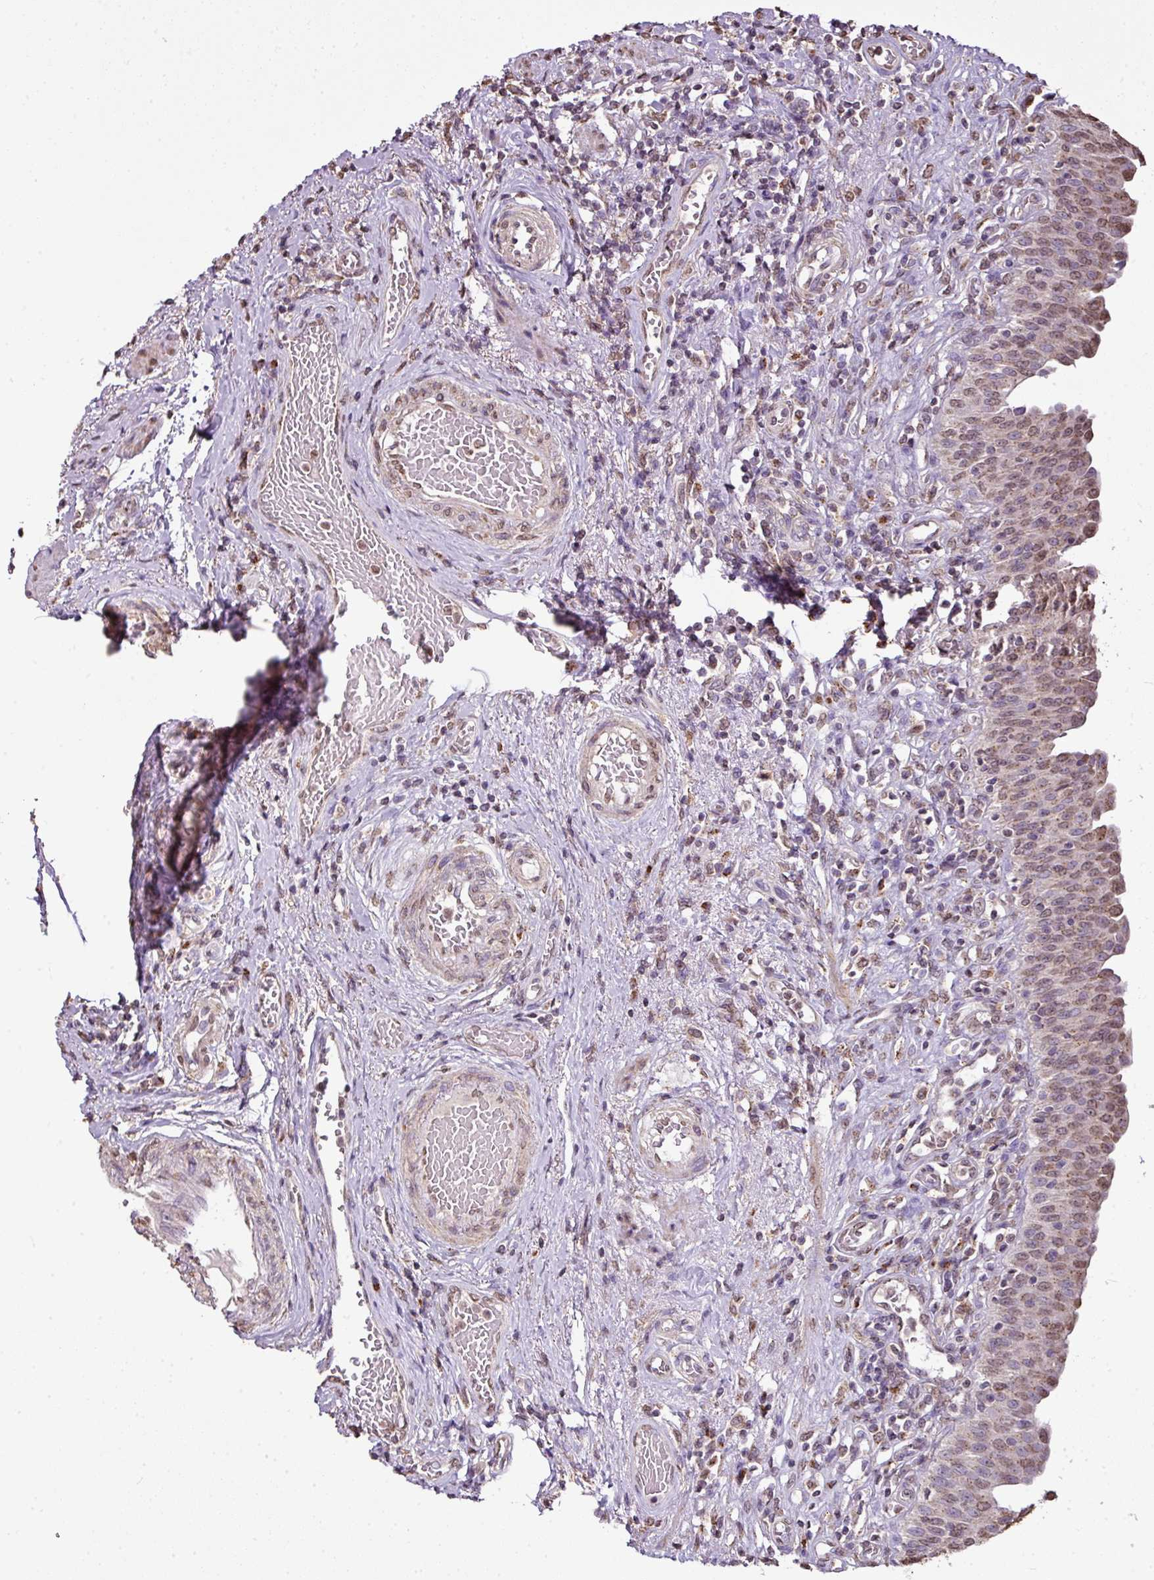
{"staining": {"intensity": "moderate", "quantity": "25%-75%", "location": "cytoplasmic/membranous,nuclear"}, "tissue": "urinary bladder", "cell_type": "Urothelial cells", "image_type": "normal", "snomed": [{"axis": "morphology", "description": "Normal tissue, NOS"}, {"axis": "topography", "description": "Urinary bladder"}], "caption": "A brown stain labels moderate cytoplasmic/membranous,nuclear positivity of a protein in urothelial cells of unremarkable urinary bladder. (Brightfield microscopy of DAB IHC at high magnification).", "gene": "JPH2", "patient": {"sex": "male", "age": 71}}